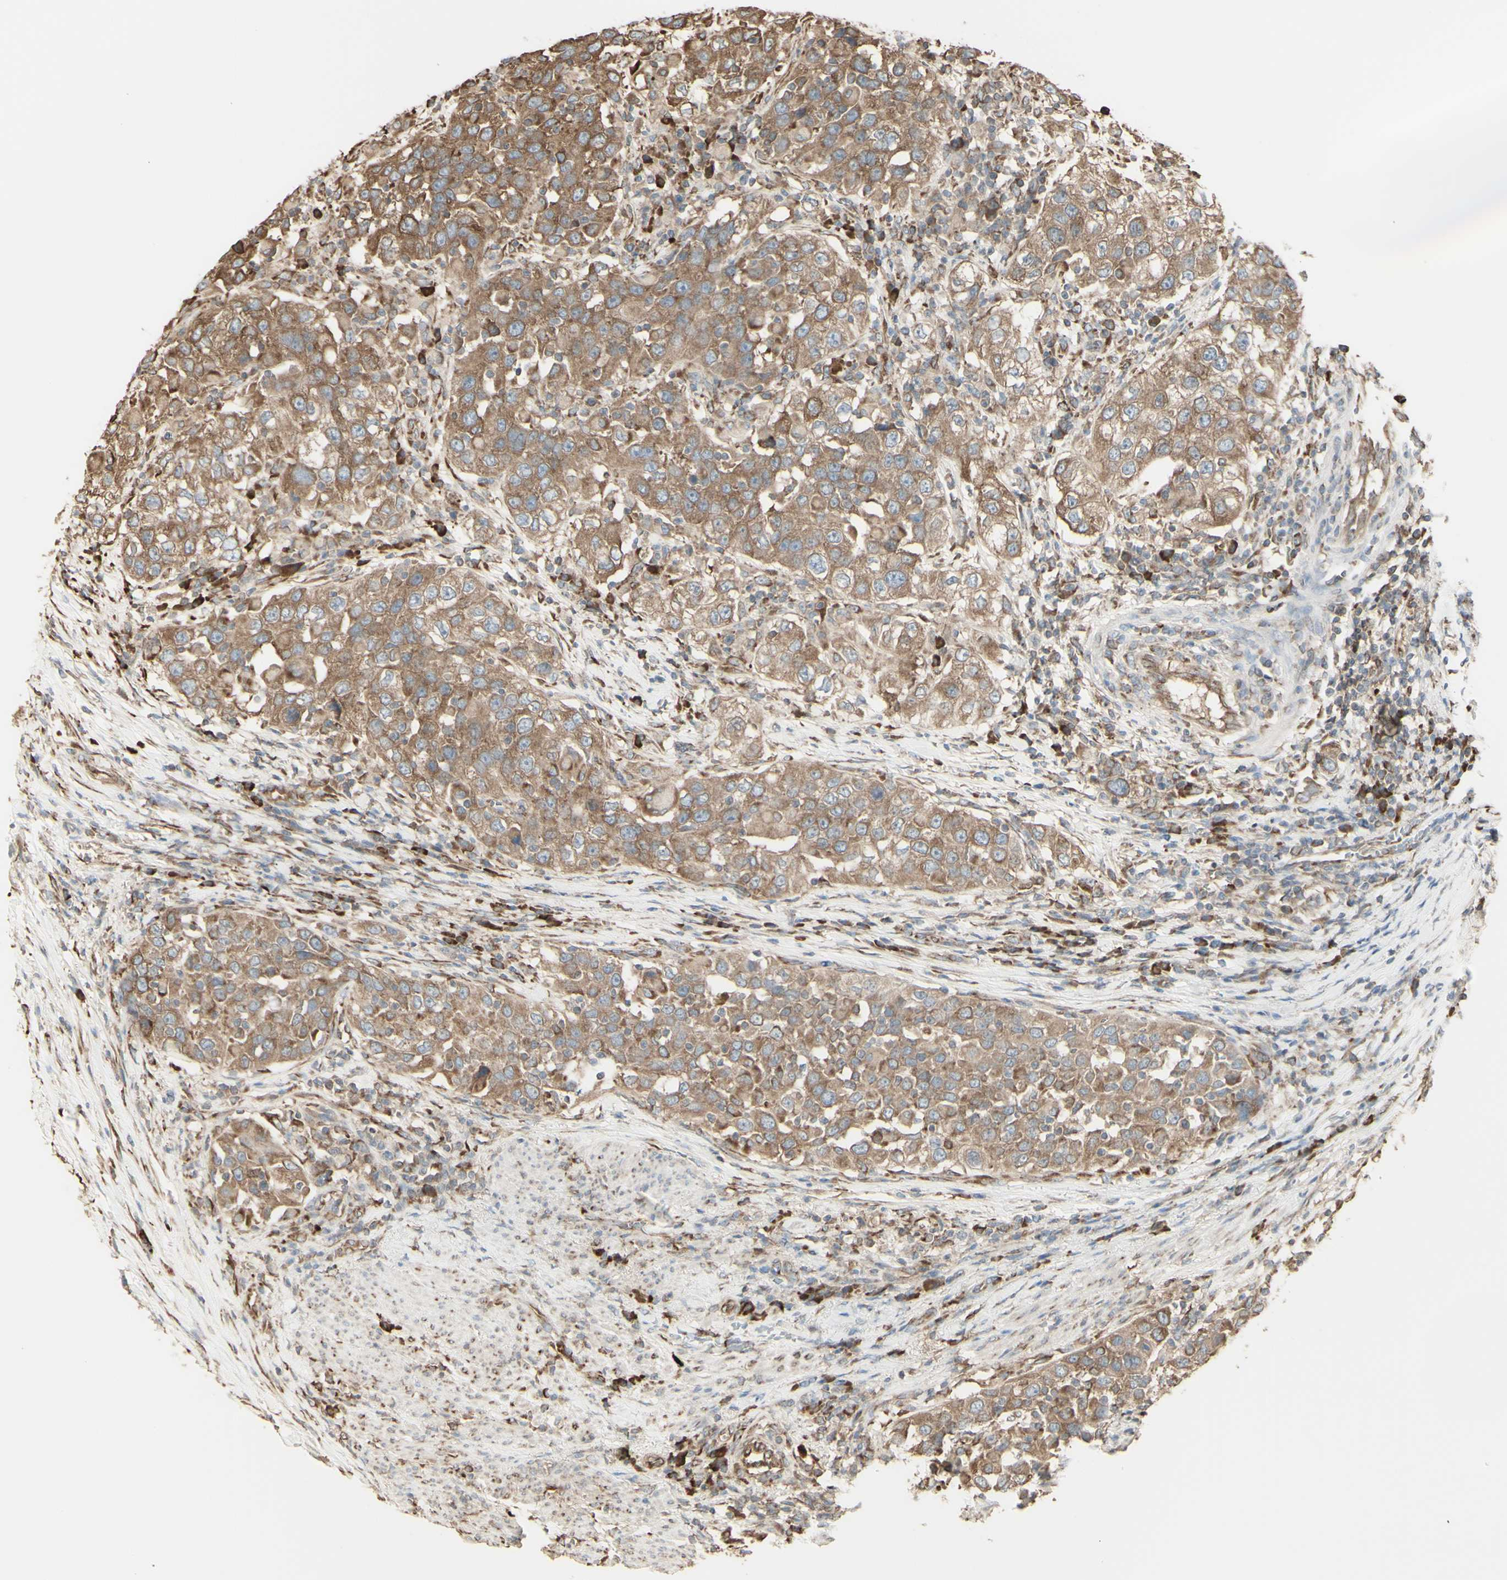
{"staining": {"intensity": "moderate", "quantity": ">75%", "location": "cytoplasmic/membranous"}, "tissue": "urothelial cancer", "cell_type": "Tumor cells", "image_type": "cancer", "snomed": [{"axis": "morphology", "description": "Urothelial carcinoma, High grade"}, {"axis": "topography", "description": "Urinary bladder"}], "caption": "DAB (3,3'-diaminobenzidine) immunohistochemical staining of human urothelial carcinoma (high-grade) displays moderate cytoplasmic/membranous protein staining in approximately >75% of tumor cells.", "gene": "EEF1B2", "patient": {"sex": "female", "age": 80}}